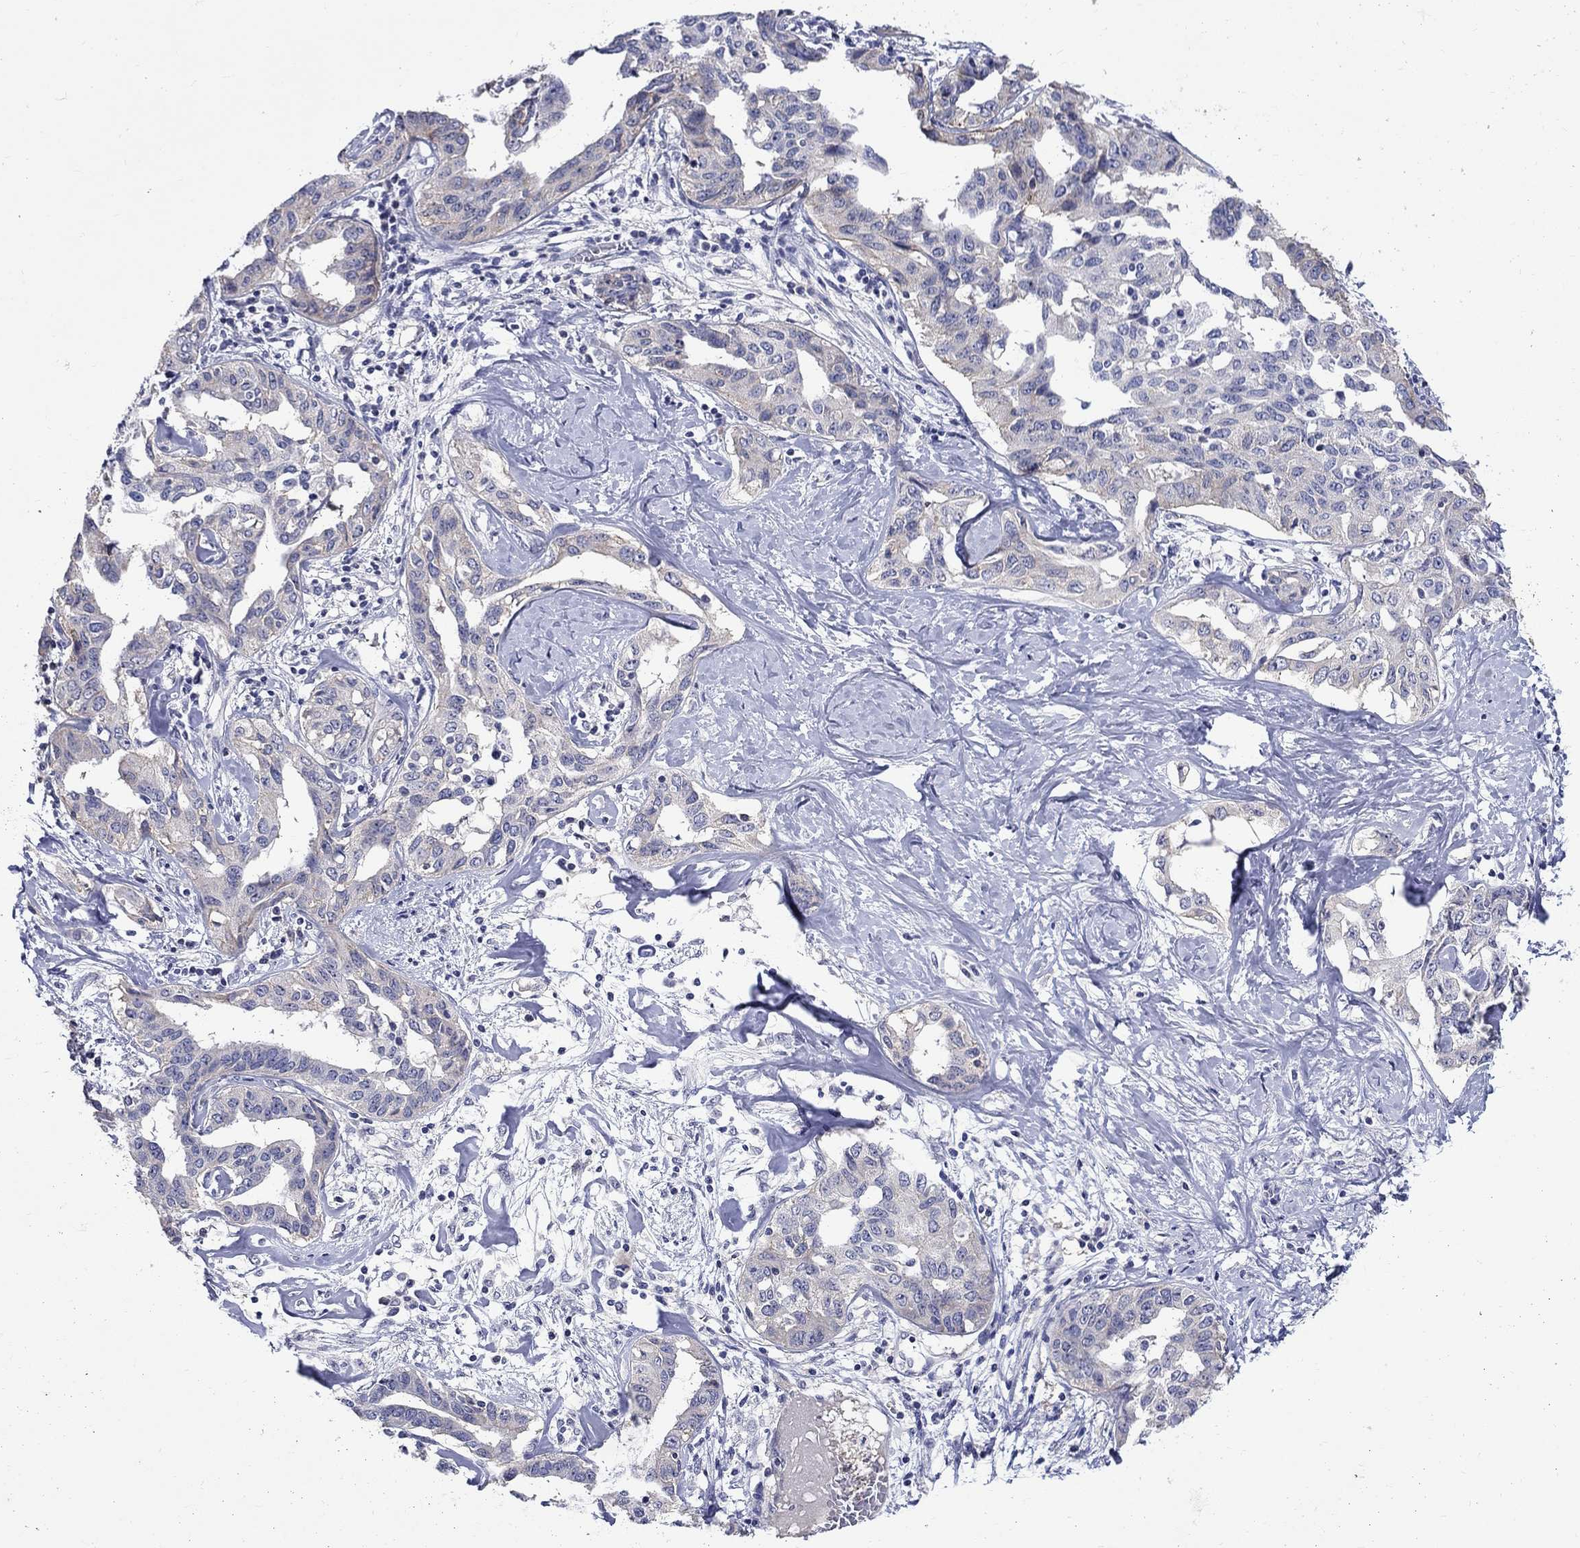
{"staining": {"intensity": "negative", "quantity": "none", "location": "none"}, "tissue": "liver cancer", "cell_type": "Tumor cells", "image_type": "cancer", "snomed": [{"axis": "morphology", "description": "Cholangiocarcinoma"}, {"axis": "topography", "description": "Liver"}], "caption": "A photomicrograph of liver cancer (cholangiocarcinoma) stained for a protein demonstrates no brown staining in tumor cells.", "gene": "SLC30A3", "patient": {"sex": "male", "age": 59}}